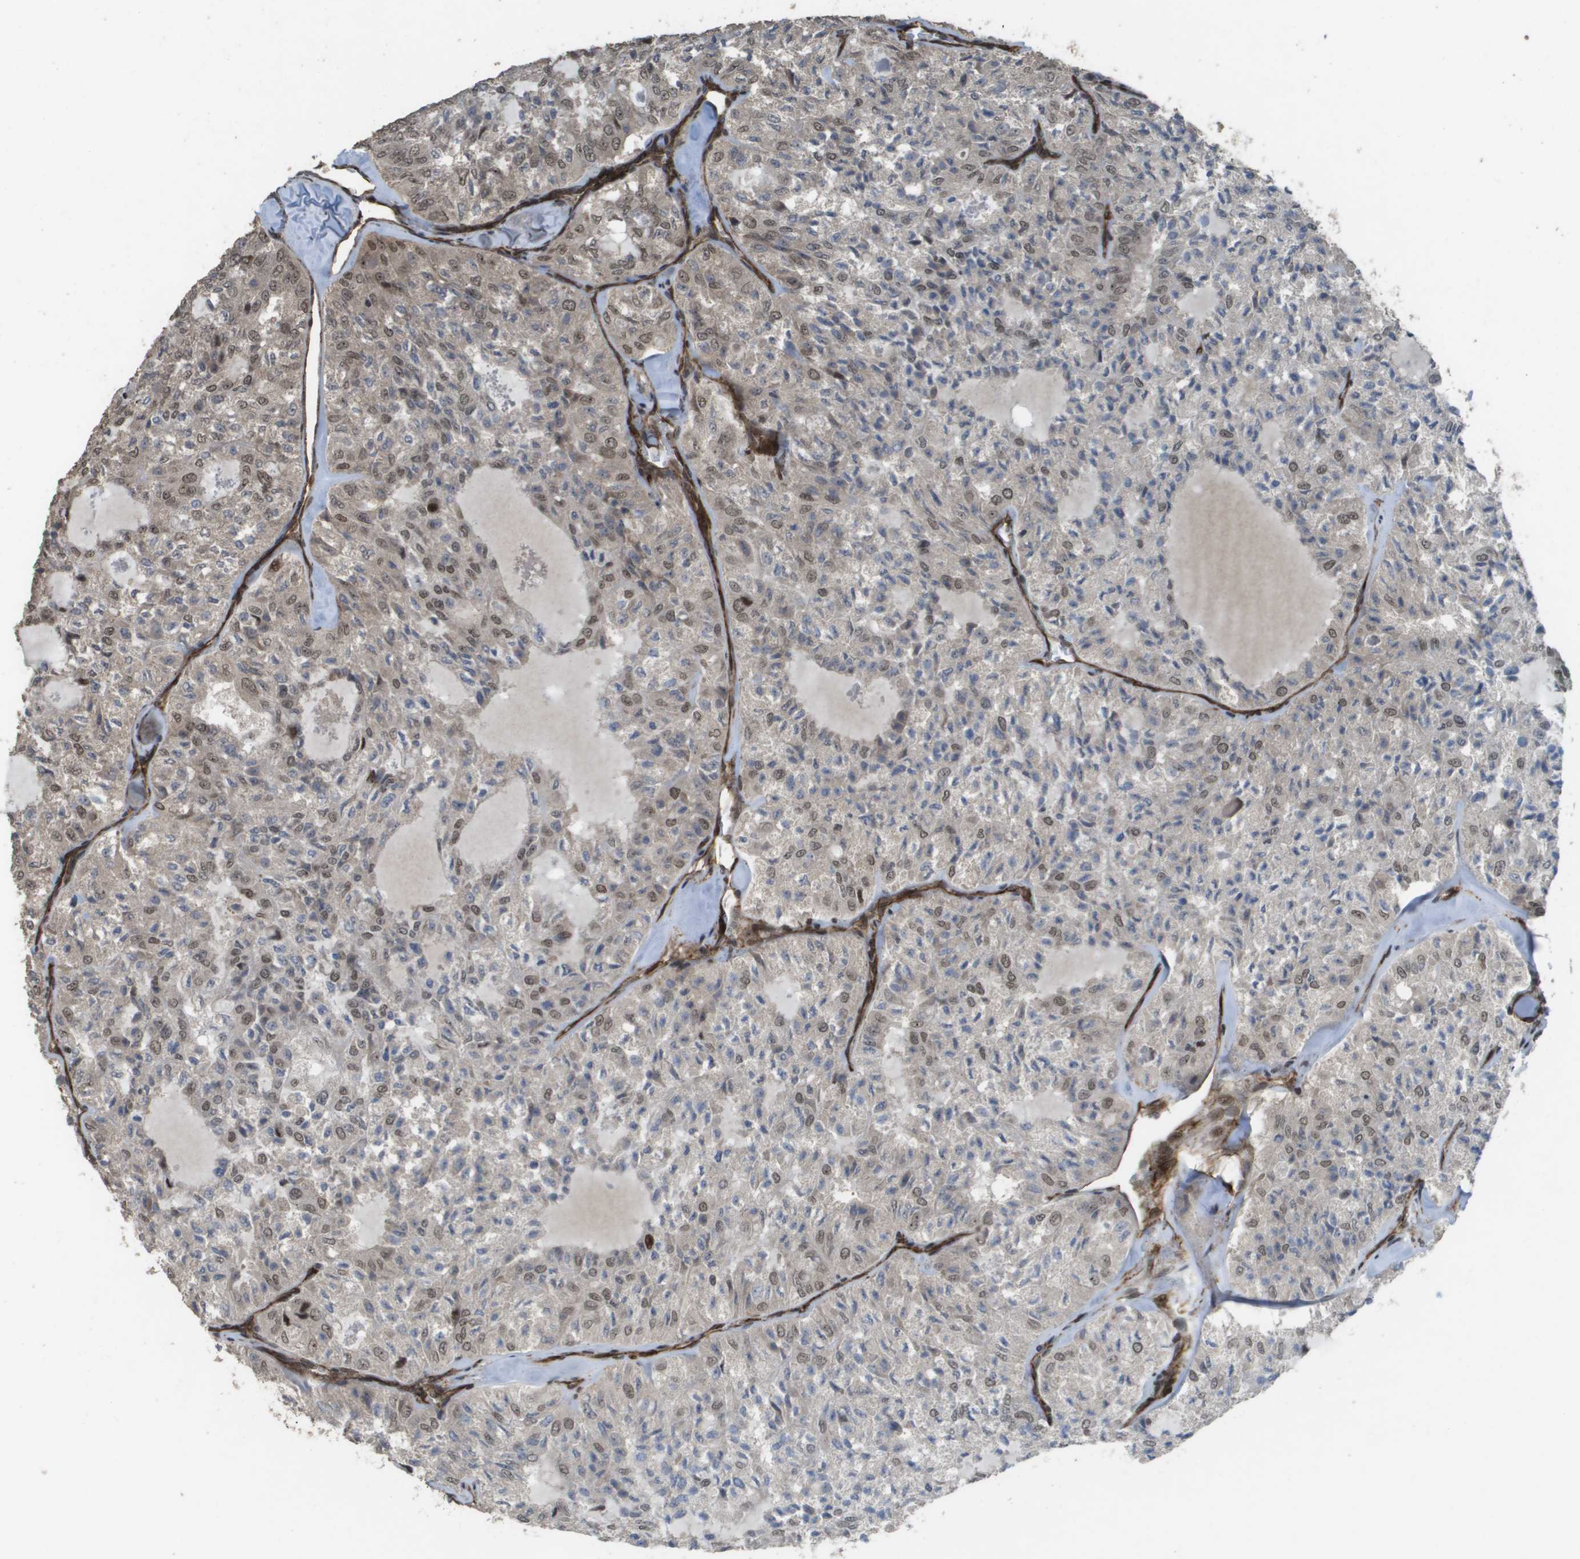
{"staining": {"intensity": "weak", "quantity": "25%-75%", "location": "nuclear"}, "tissue": "thyroid cancer", "cell_type": "Tumor cells", "image_type": "cancer", "snomed": [{"axis": "morphology", "description": "Follicular adenoma carcinoma, NOS"}, {"axis": "topography", "description": "Thyroid gland"}], "caption": "Thyroid cancer (follicular adenoma carcinoma) stained with a brown dye demonstrates weak nuclear positive staining in approximately 25%-75% of tumor cells.", "gene": "KAT5", "patient": {"sex": "male", "age": 75}}